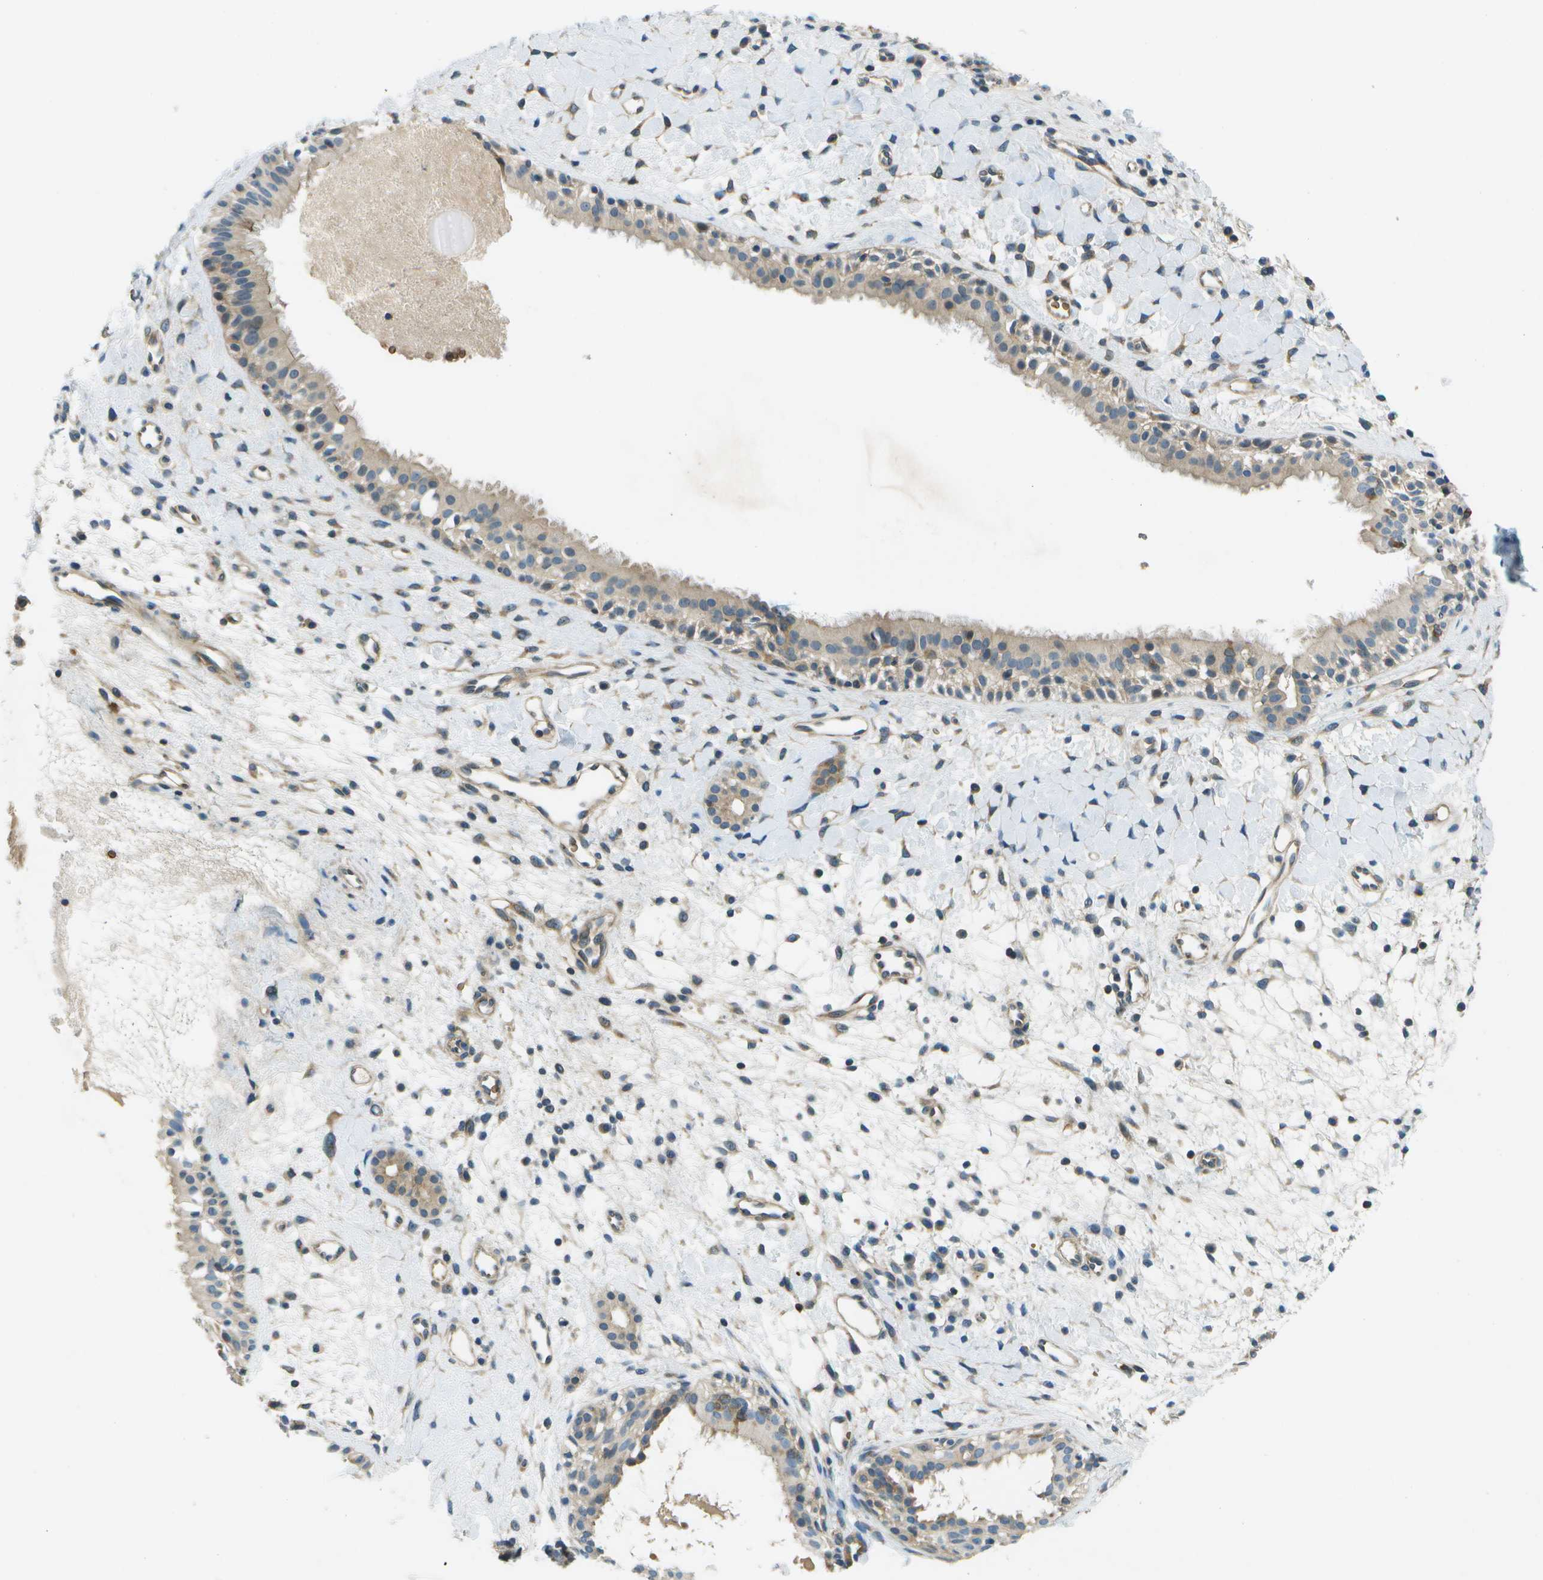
{"staining": {"intensity": "weak", "quantity": "25%-75%", "location": "cytoplasmic/membranous"}, "tissue": "nasopharynx", "cell_type": "Respiratory epithelial cells", "image_type": "normal", "snomed": [{"axis": "morphology", "description": "Normal tissue, NOS"}, {"axis": "topography", "description": "Nasopharynx"}], "caption": "Weak cytoplasmic/membranous positivity is identified in approximately 25%-75% of respiratory epithelial cells in benign nasopharynx. (Brightfield microscopy of DAB IHC at high magnification).", "gene": "CTIF", "patient": {"sex": "male", "age": 22}}